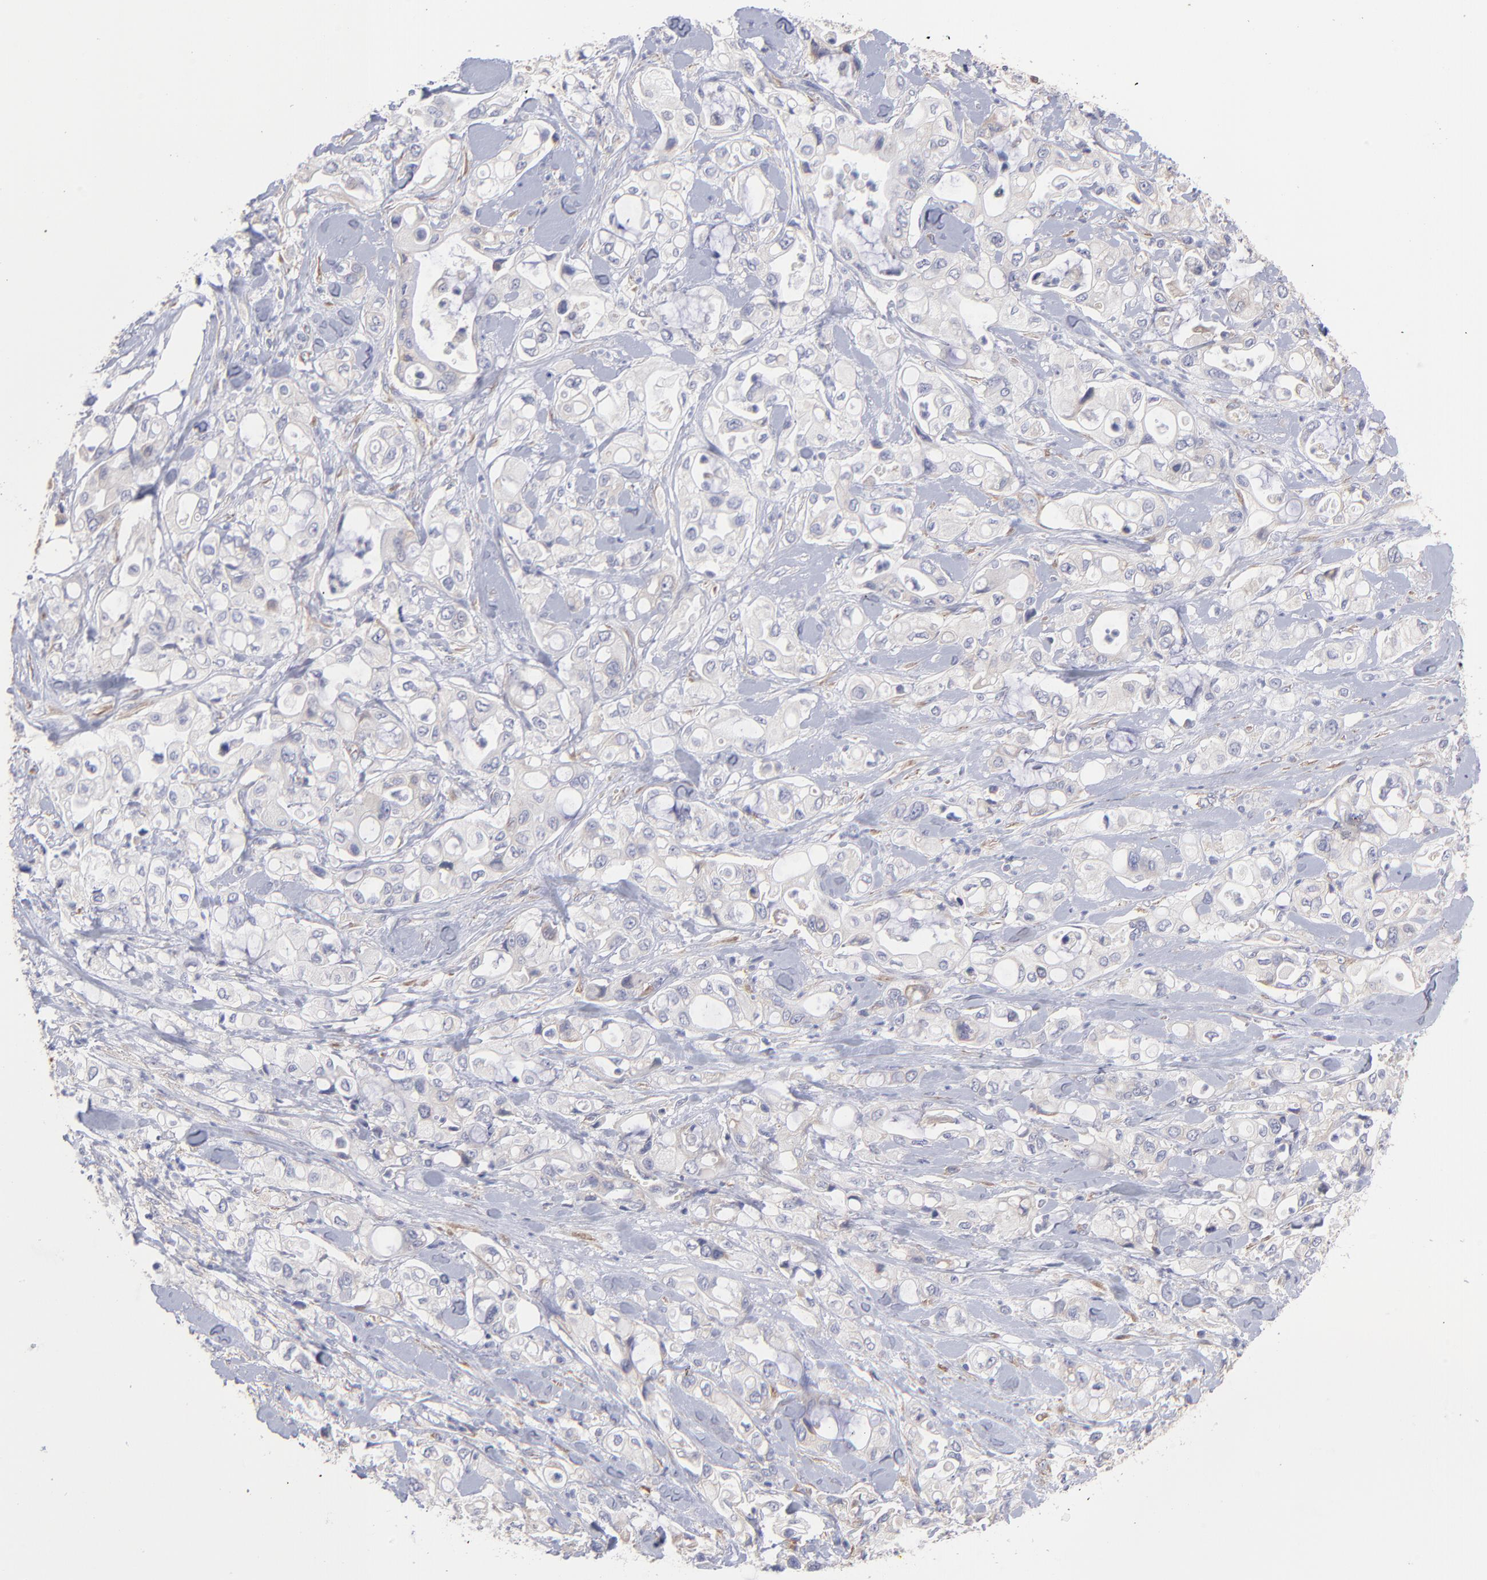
{"staining": {"intensity": "negative", "quantity": "none", "location": "none"}, "tissue": "pancreatic cancer", "cell_type": "Tumor cells", "image_type": "cancer", "snomed": [{"axis": "morphology", "description": "Adenocarcinoma, NOS"}, {"axis": "topography", "description": "Pancreas"}], "caption": "The histopathology image demonstrates no staining of tumor cells in pancreatic cancer.", "gene": "RPLP0", "patient": {"sex": "male", "age": 70}}